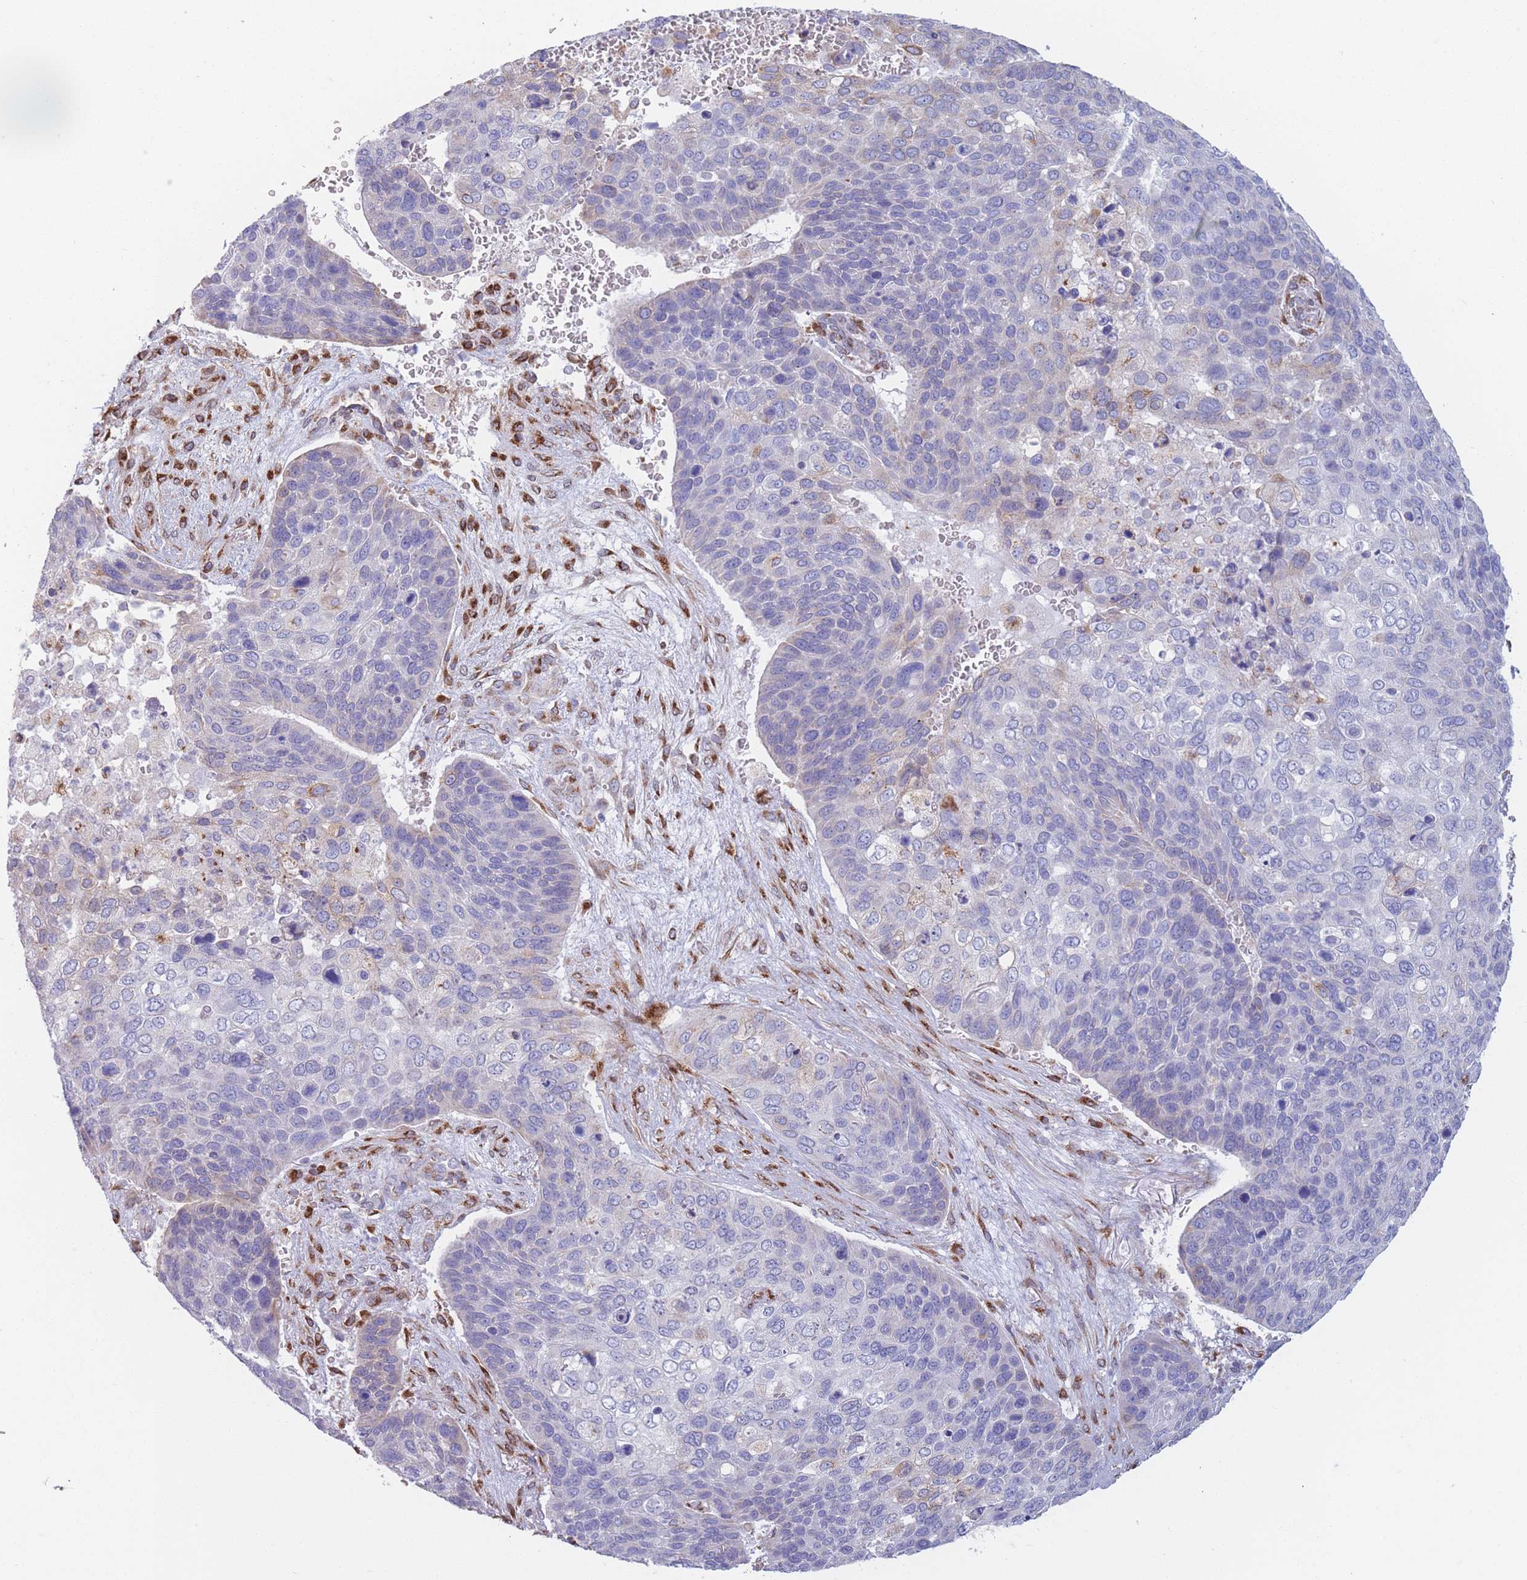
{"staining": {"intensity": "moderate", "quantity": "<25%", "location": "cytoplasmic/membranous"}, "tissue": "skin cancer", "cell_type": "Tumor cells", "image_type": "cancer", "snomed": [{"axis": "morphology", "description": "Basal cell carcinoma"}, {"axis": "topography", "description": "Skin"}], "caption": "Immunohistochemical staining of human skin cancer reveals low levels of moderate cytoplasmic/membranous protein staining in about <25% of tumor cells.", "gene": "MRPL30", "patient": {"sex": "female", "age": 74}}